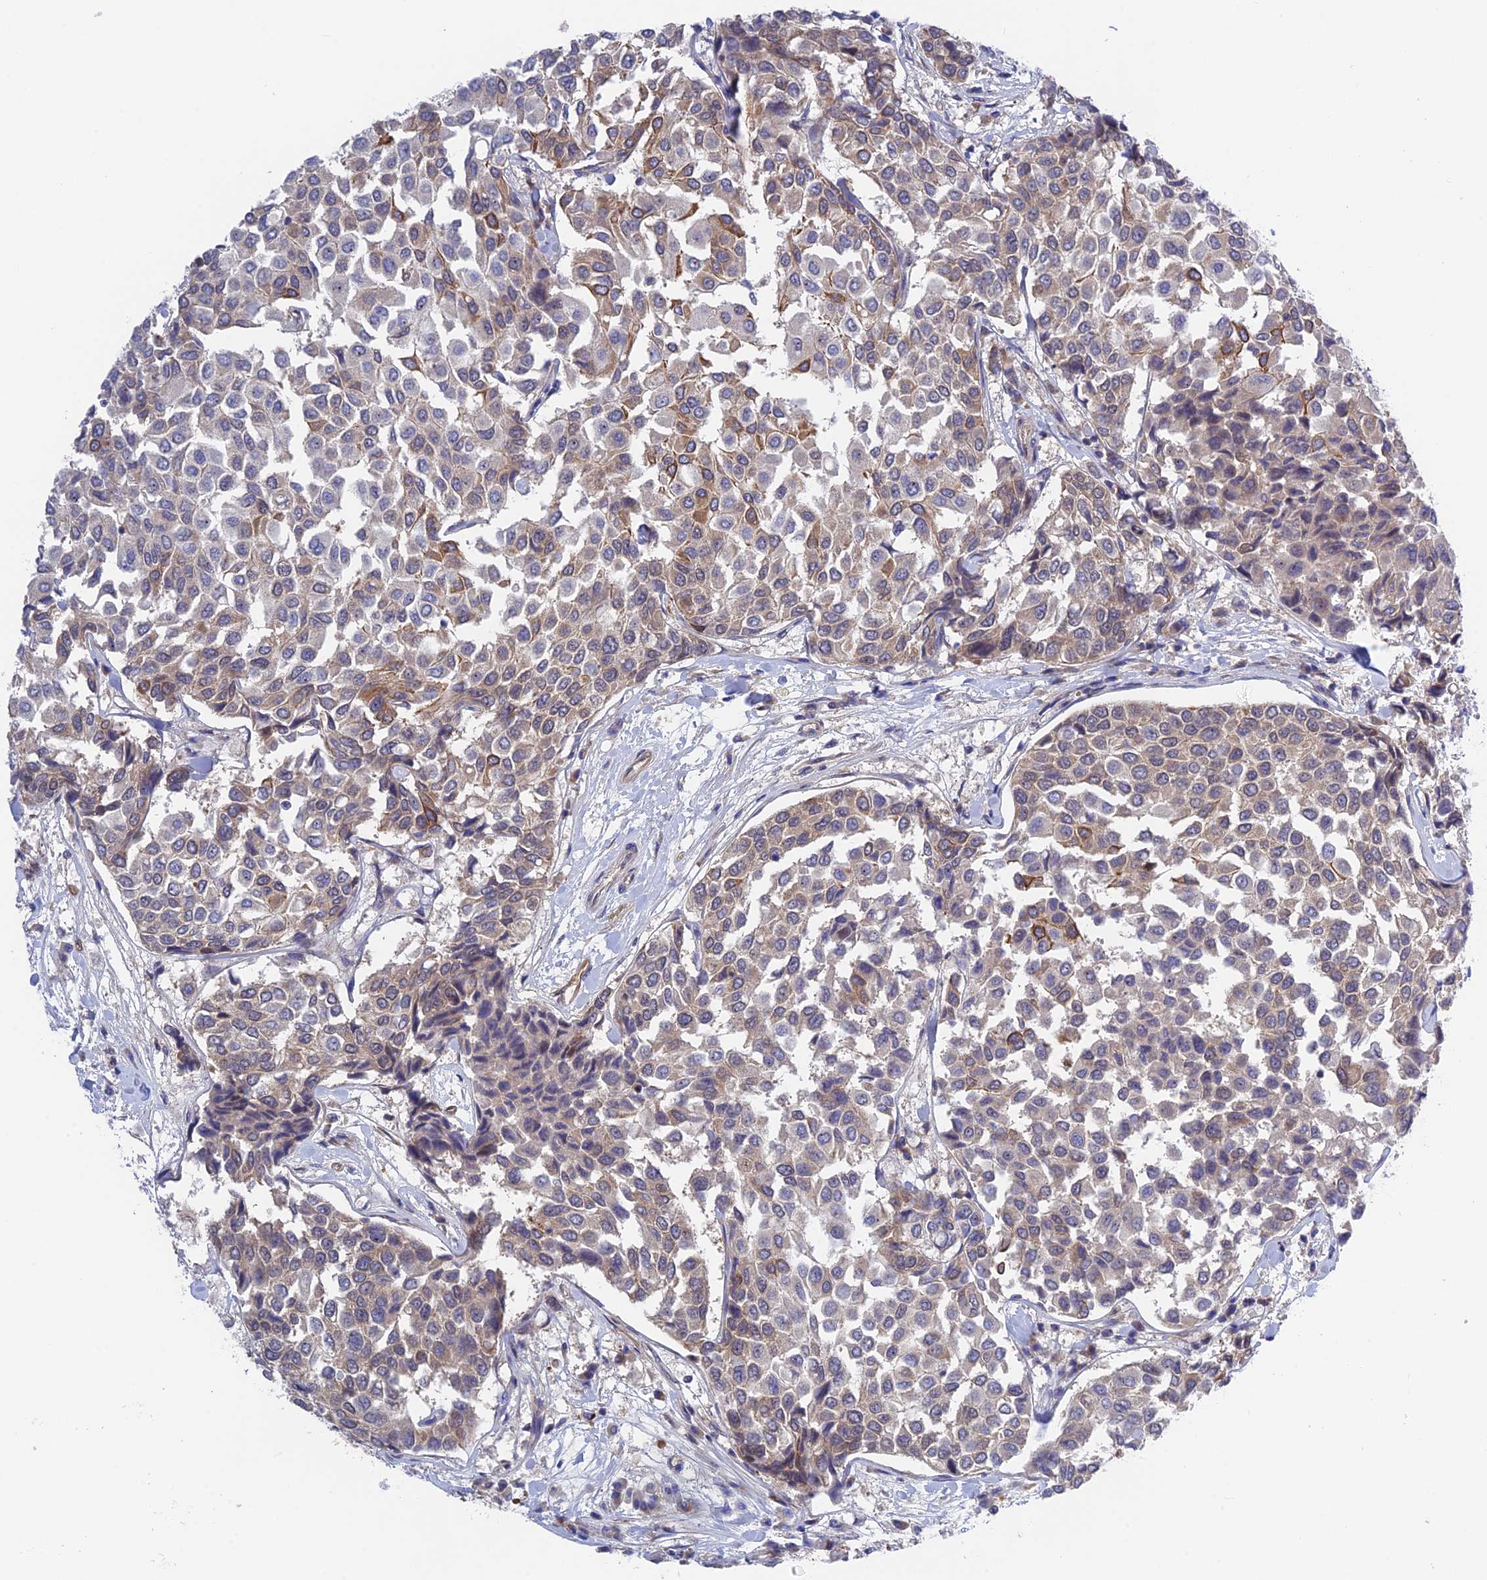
{"staining": {"intensity": "moderate", "quantity": "<25%", "location": "cytoplasmic/membranous"}, "tissue": "breast cancer", "cell_type": "Tumor cells", "image_type": "cancer", "snomed": [{"axis": "morphology", "description": "Duct carcinoma"}, {"axis": "topography", "description": "Breast"}], "caption": "Protein staining demonstrates moderate cytoplasmic/membranous positivity in about <25% of tumor cells in breast intraductal carcinoma.", "gene": "TCEA1", "patient": {"sex": "female", "age": 55}}